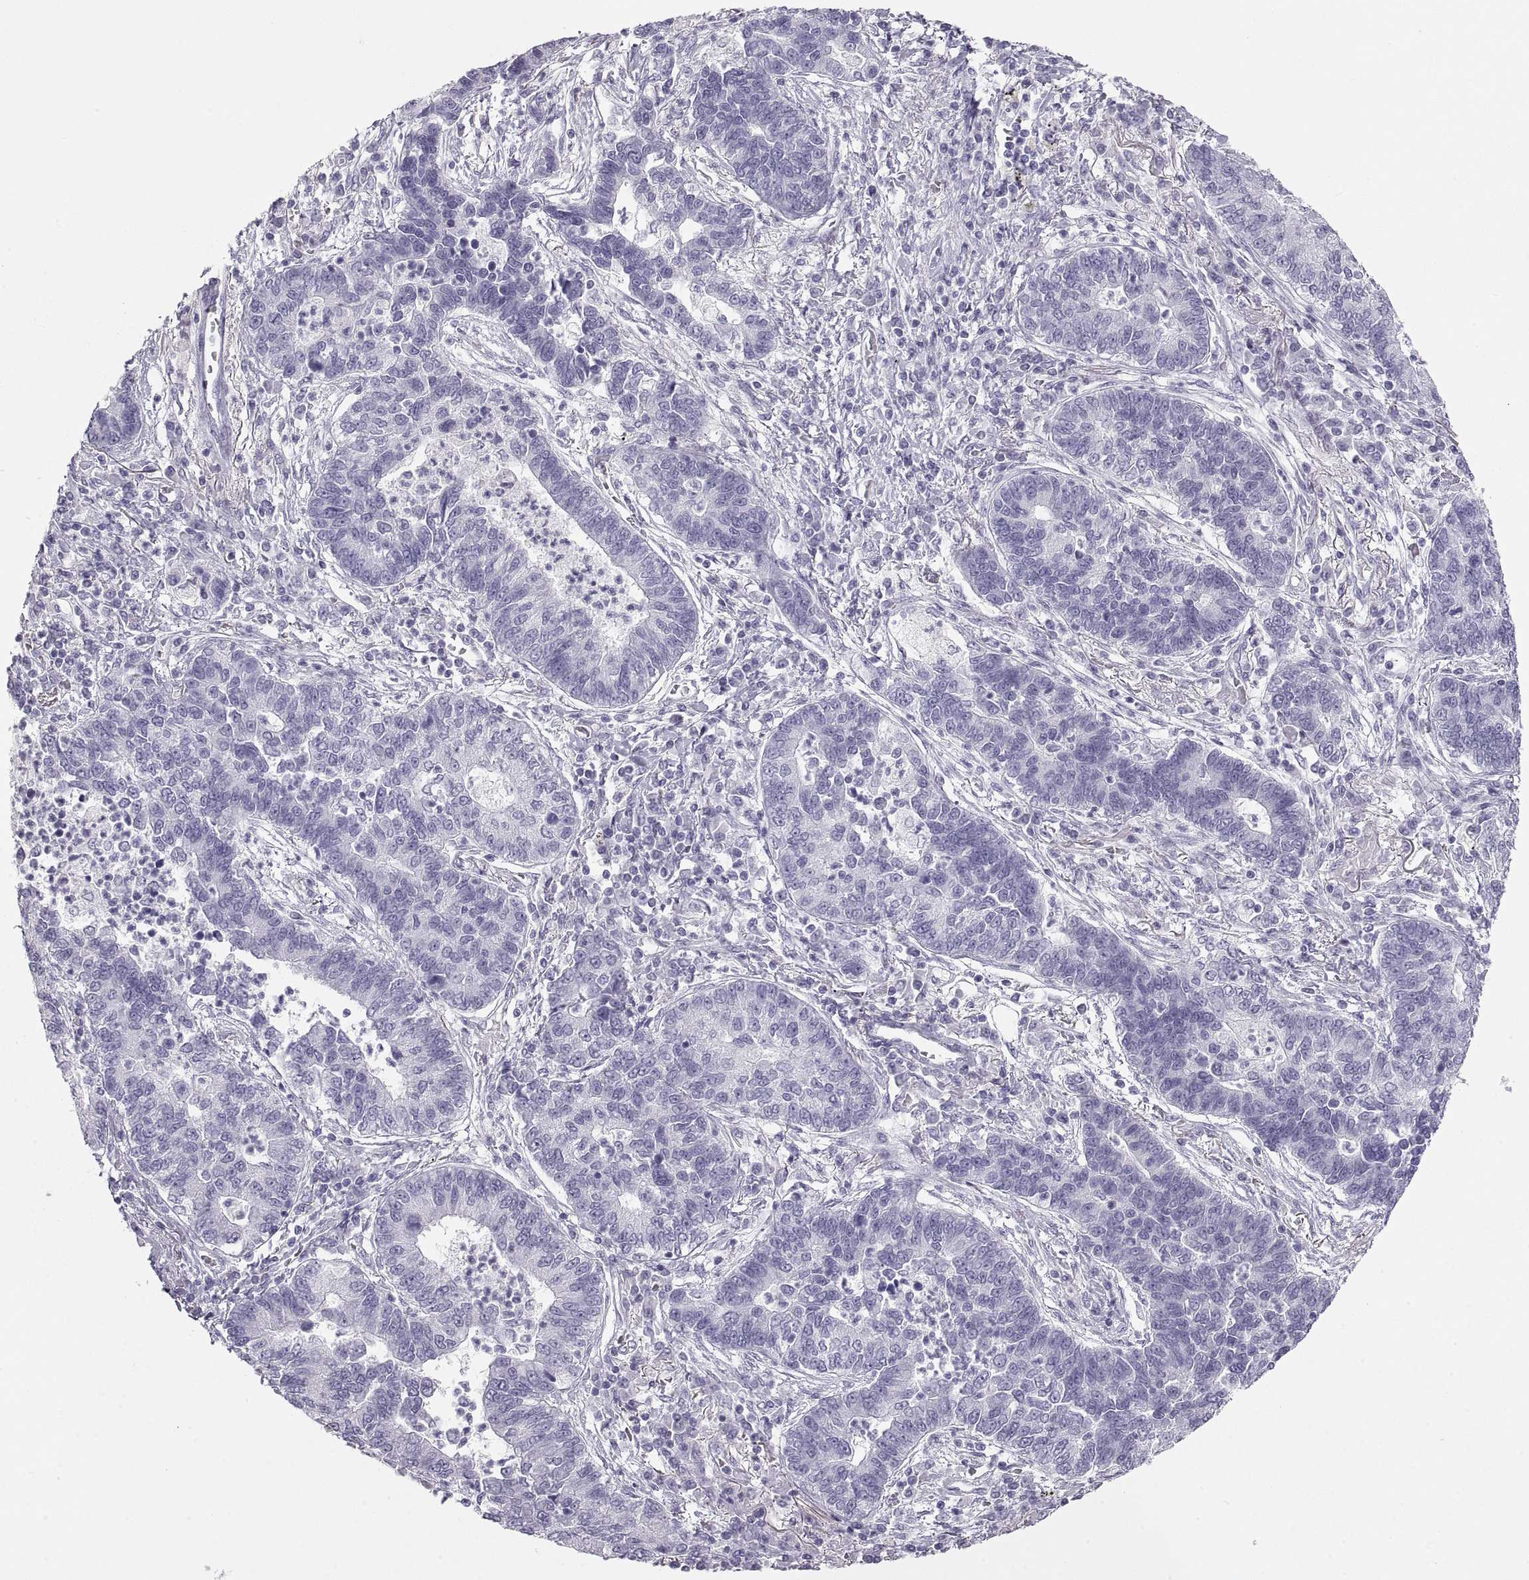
{"staining": {"intensity": "negative", "quantity": "none", "location": "none"}, "tissue": "lung cancer", "cell_type": "Tumor cells", "image_type": "cancer", "snomed": [{"axis": "morphology", "description": "Adenocarcinoma, NOS"}, {"axis": "topography", "description": "Lung"}], "caption": "An immunohistochemistry (IHC) histopathology image of lung adenocarcinoma is shown. There is no staining in tumor cells of lung adenocarcinoma.", "gene": "SEMG1", "patient": {"sex": "female", "age": 57}}